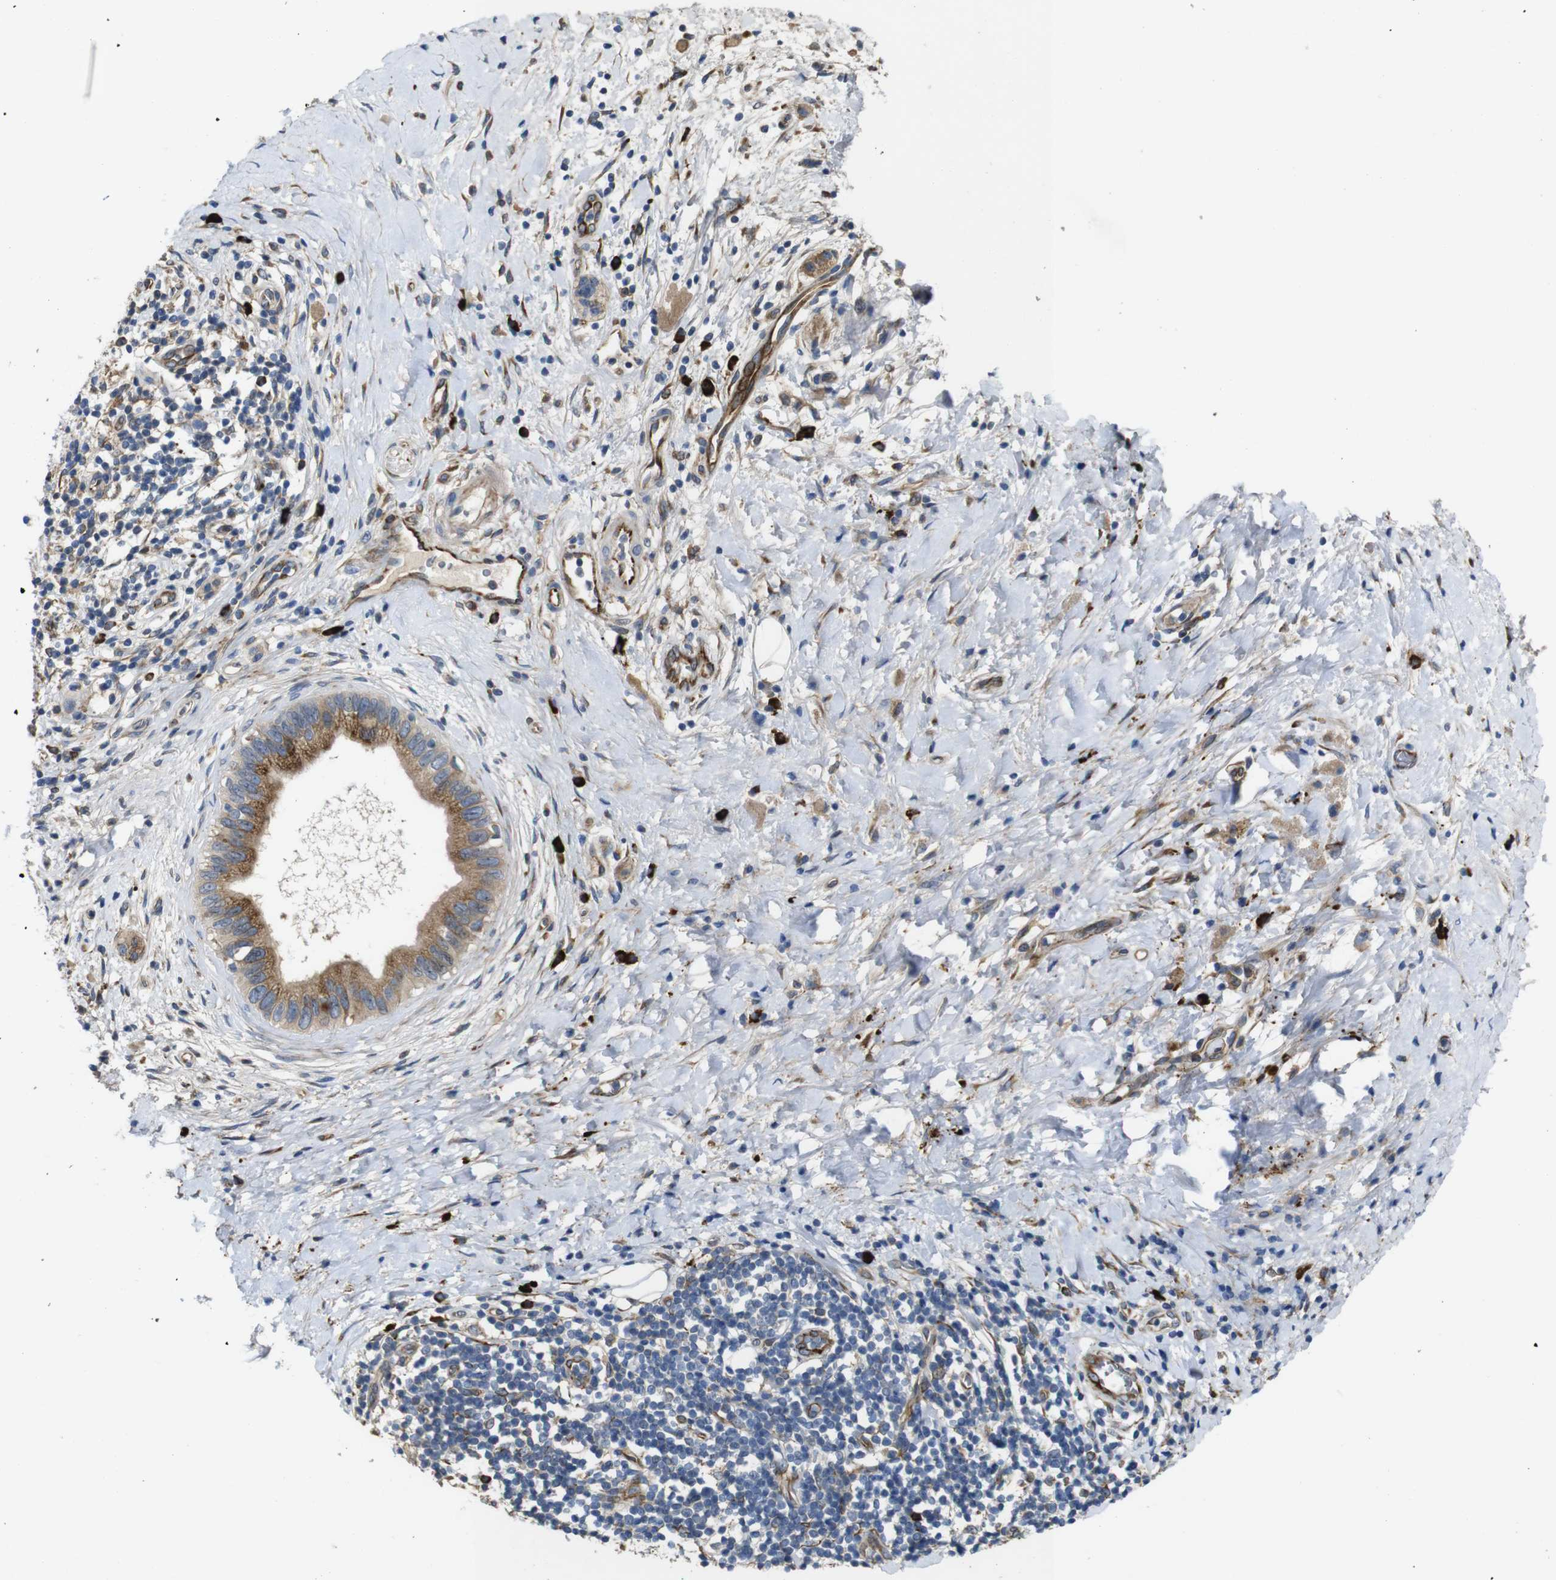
{"staining": {"intensity": "moderate", "quantity": ">75%", "location": "cytoplasmic/membranous"}, "tissue": "pancreatic cancer", "cell_type": "Tumor cells", "image_type": "cancer", "snomed": [{"axis": "morphology", "description": "Adenocarcinoma, NOS"}, {"axis": "topography", "description": "Pancreas"}], "caption": "Immunohistochemical staining of pancreatic adenocarcinoma displays medium levels of moderate cytoplasmic/membranous expression in about >75% of tumor cells. (Brightfield microscopy of DAB IHC at high magnification).", "gene": "UBE2G2", "patient": {"sex": "male", "age": 55}}